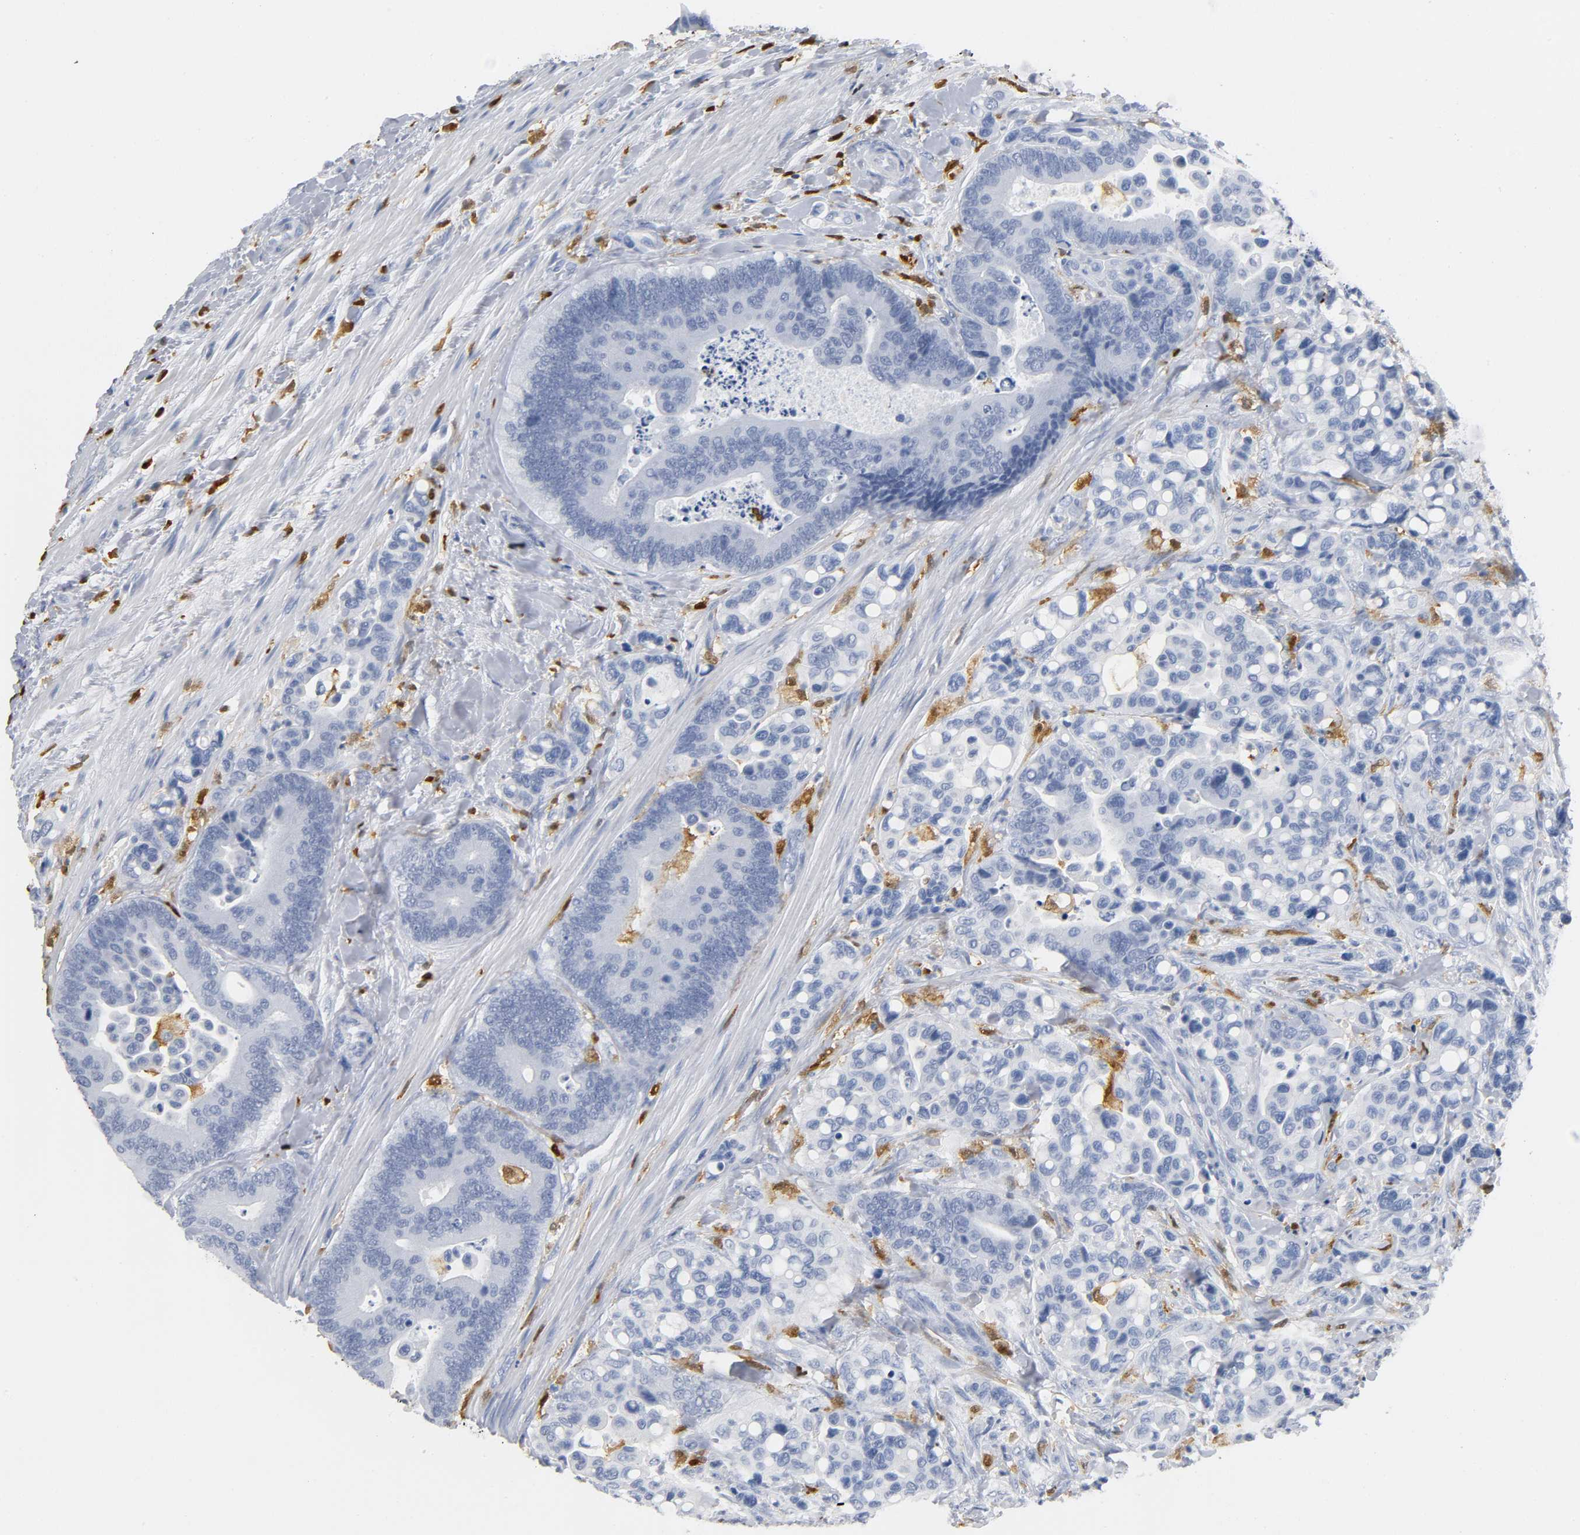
{"staining": {"intensity": "negative", "quantity": "none", "location": "none"}, "tissue": "colorectal cancer", "cell_type": "Tumor cells", "image_type": "cancer", "snomed": [{"axis": "morphology", "description": "Normal tissue, NOS"}, {"axis": "morphology", "description": "Adenocarcinoma, NOS"}, {"axis": "topography", "description": "Colon"}], "caption": "Tumor cells are negative for brown protein staining in colorectal adenocarcinoma. Brightfield microscopy of immunohistochemistry stained with DAB (3,3'-diaminobenzidine) (brown) and hematoxylin (blue), captured at high magnification.", "gene": "DOK2", "patient": {"sex": "male", "age": 82}}